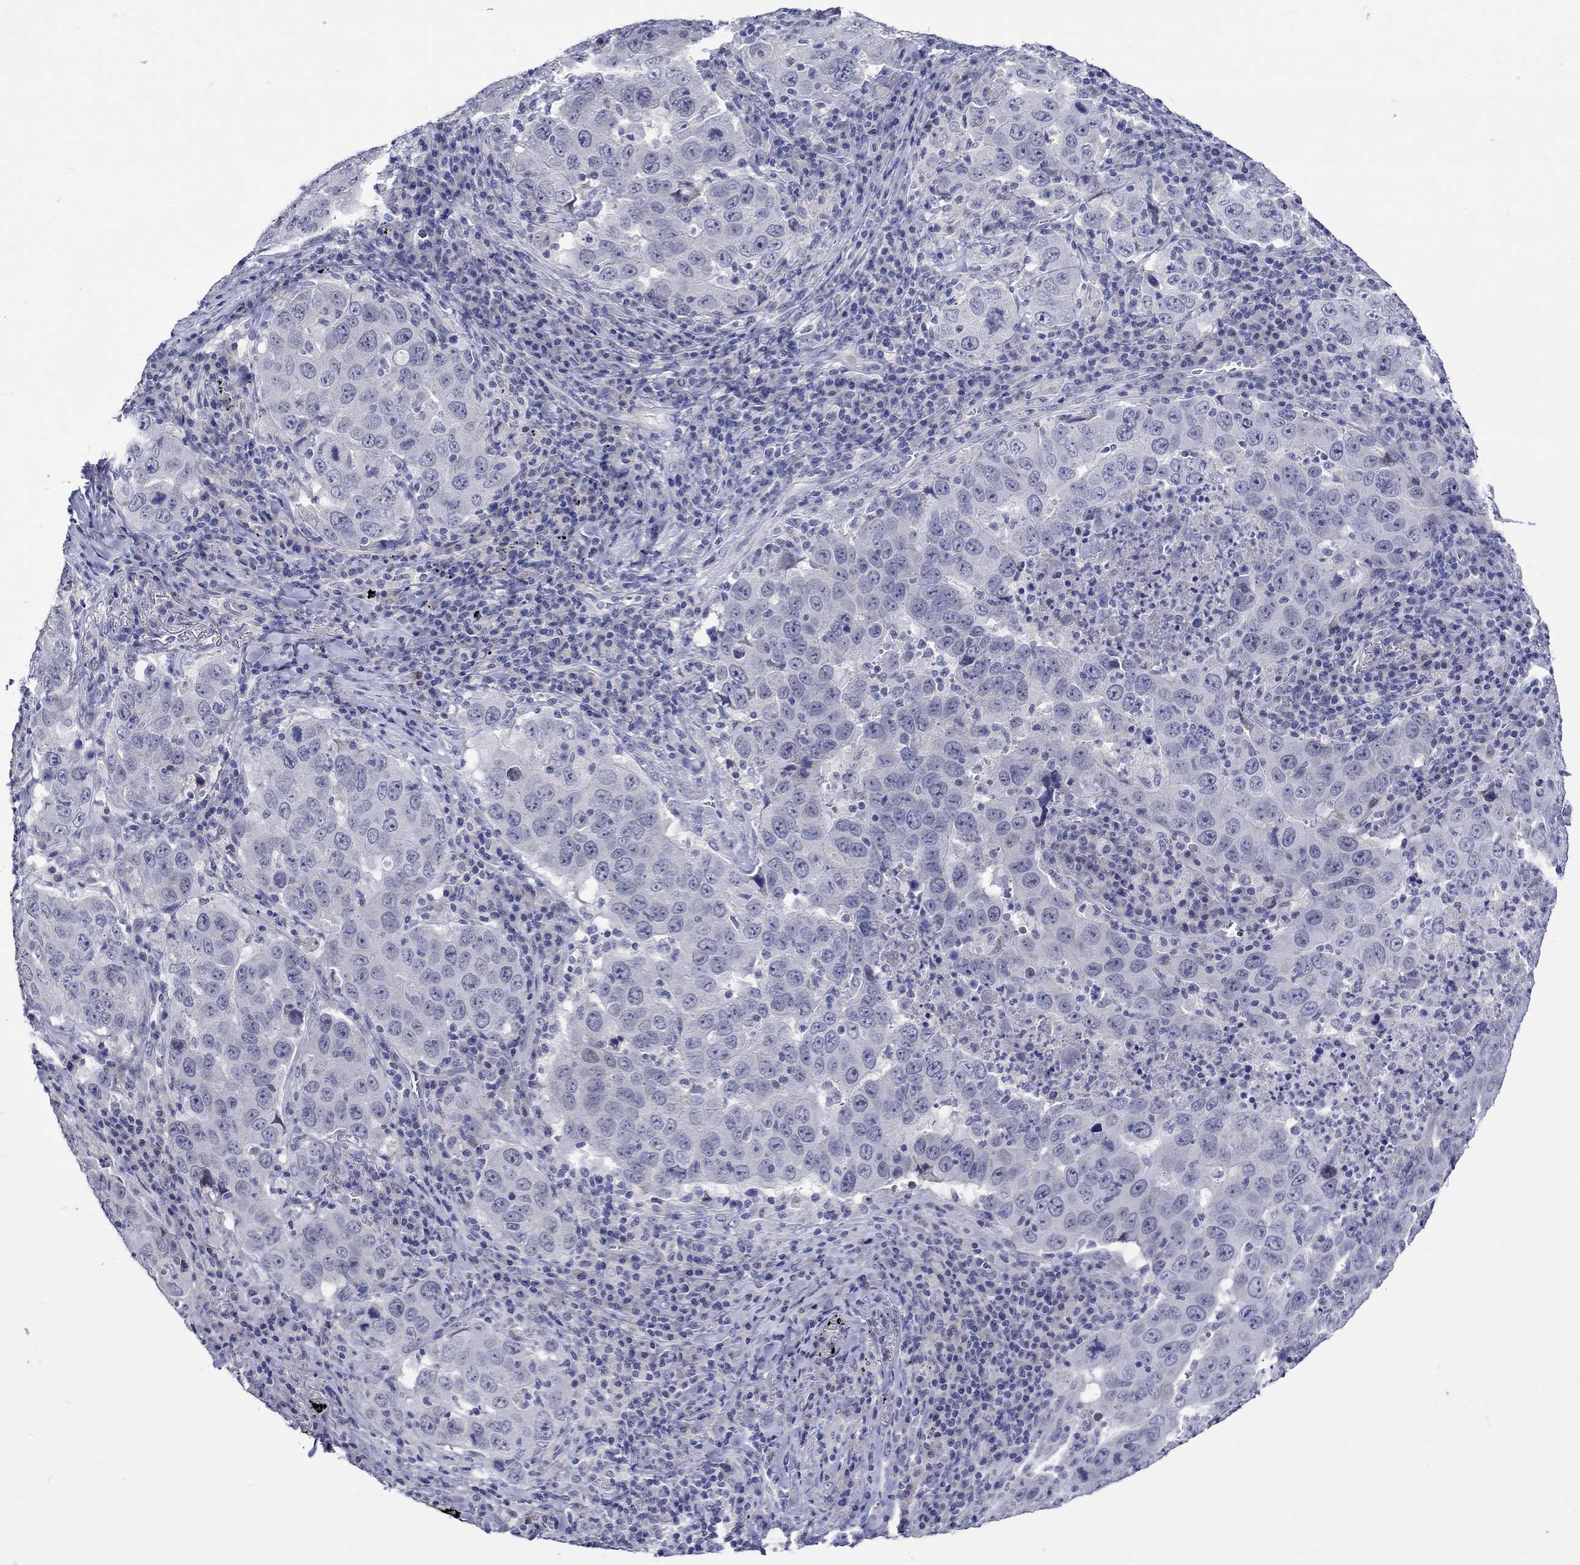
{"staining": {"intensity": "negative", "quantity": "none", "location": "none"}, "tissue": "lung cancer", "cell_type": "Tumor cells", "image_type": "cancer", "snomed": [{"axis": "morphology", "description": "Adenocarcinoma, NOS"}, {"axis": "topography", "description": "Lung"}], "caption": "Tumor cells show no significant protein expression in adenocarcinoma (lung).", "gene": "CRYAB", "patient": {"sex": "male", "age": 73}}